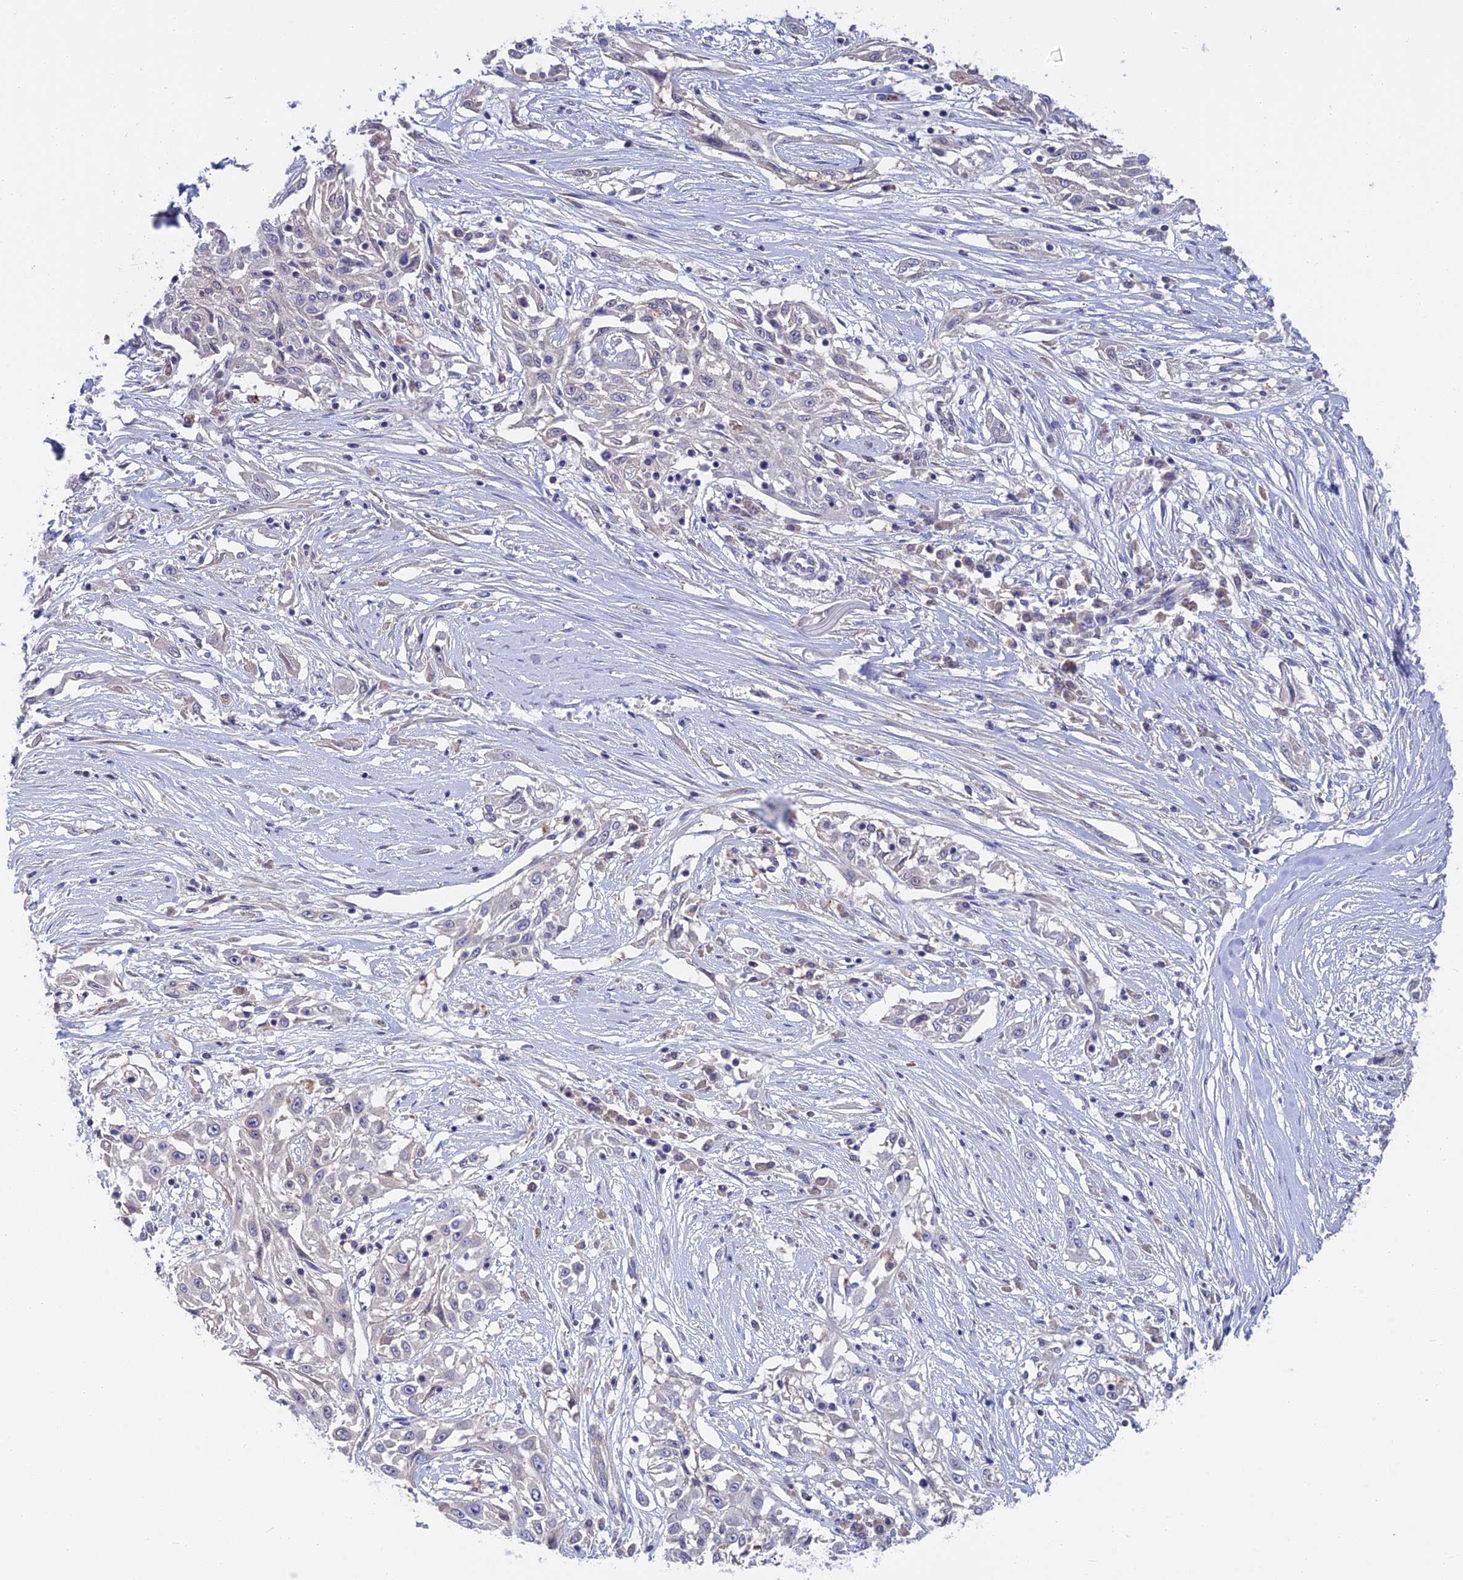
{"staining": {"intensity": "negative", "quantity": "none", "location": "none"}, "tissue": "skin cancer", "cell_type": "Tumor cells", "image_type": "cancer", "snomed": [{"axis": "morphology", "description": "Squamous cell carcinoma, NOS"}, {"axis": "morphology", "description": "Squamous cell carcinoma, metastatic, NOS"}, {"axis": "topography", "description": "Skin"}, {"axis": "topography", "description": "Lymph node"}], "caption": "High magnification brightfield microscopy of squamous cell carcinoma (skin) stained with DAB (brown) and counterstained with hematoxylin (blue): tumor cells show no significant expression.", "gene": "SNAP91", "patient": {"sex": "male", "age": 75}}